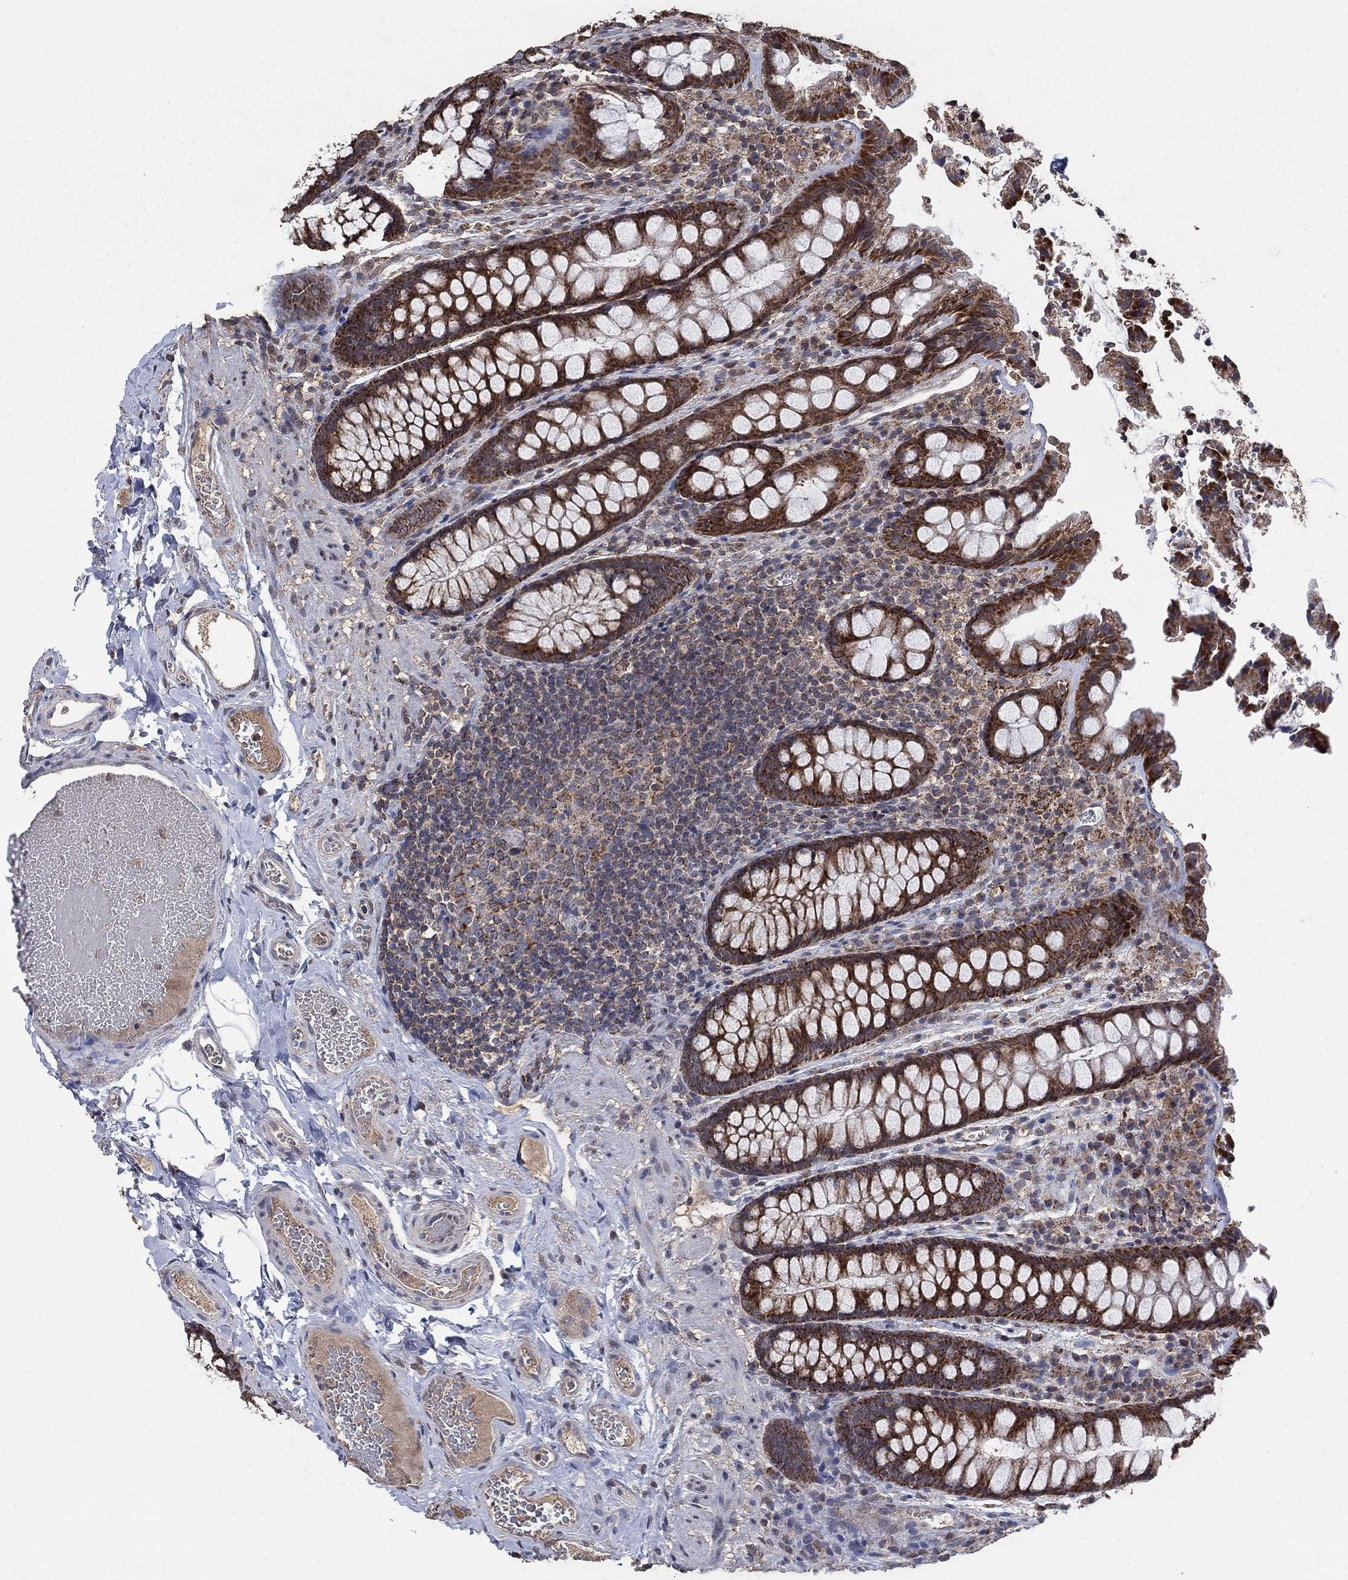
{"staining": {"intensity": "weak", "quantity": "25%-75%", "location": "cytoplasmic/membranous"}, "tissue": "colon", "cell_type": "Endothelial cells", "image_type": "normal", "snomed": [{"axis": "morphology", "description": "Normal tissue, NOS"}, {"axis": "topography", "description": "Colon"}], "caption": "Colon stained with a brown dye exhibits weak cytoplasmic/membranous positive positivity in approximately 25%-75% of endothelial cells.", "gene": "MRPS24", "patient": {"sex": "female", "age": 86}}